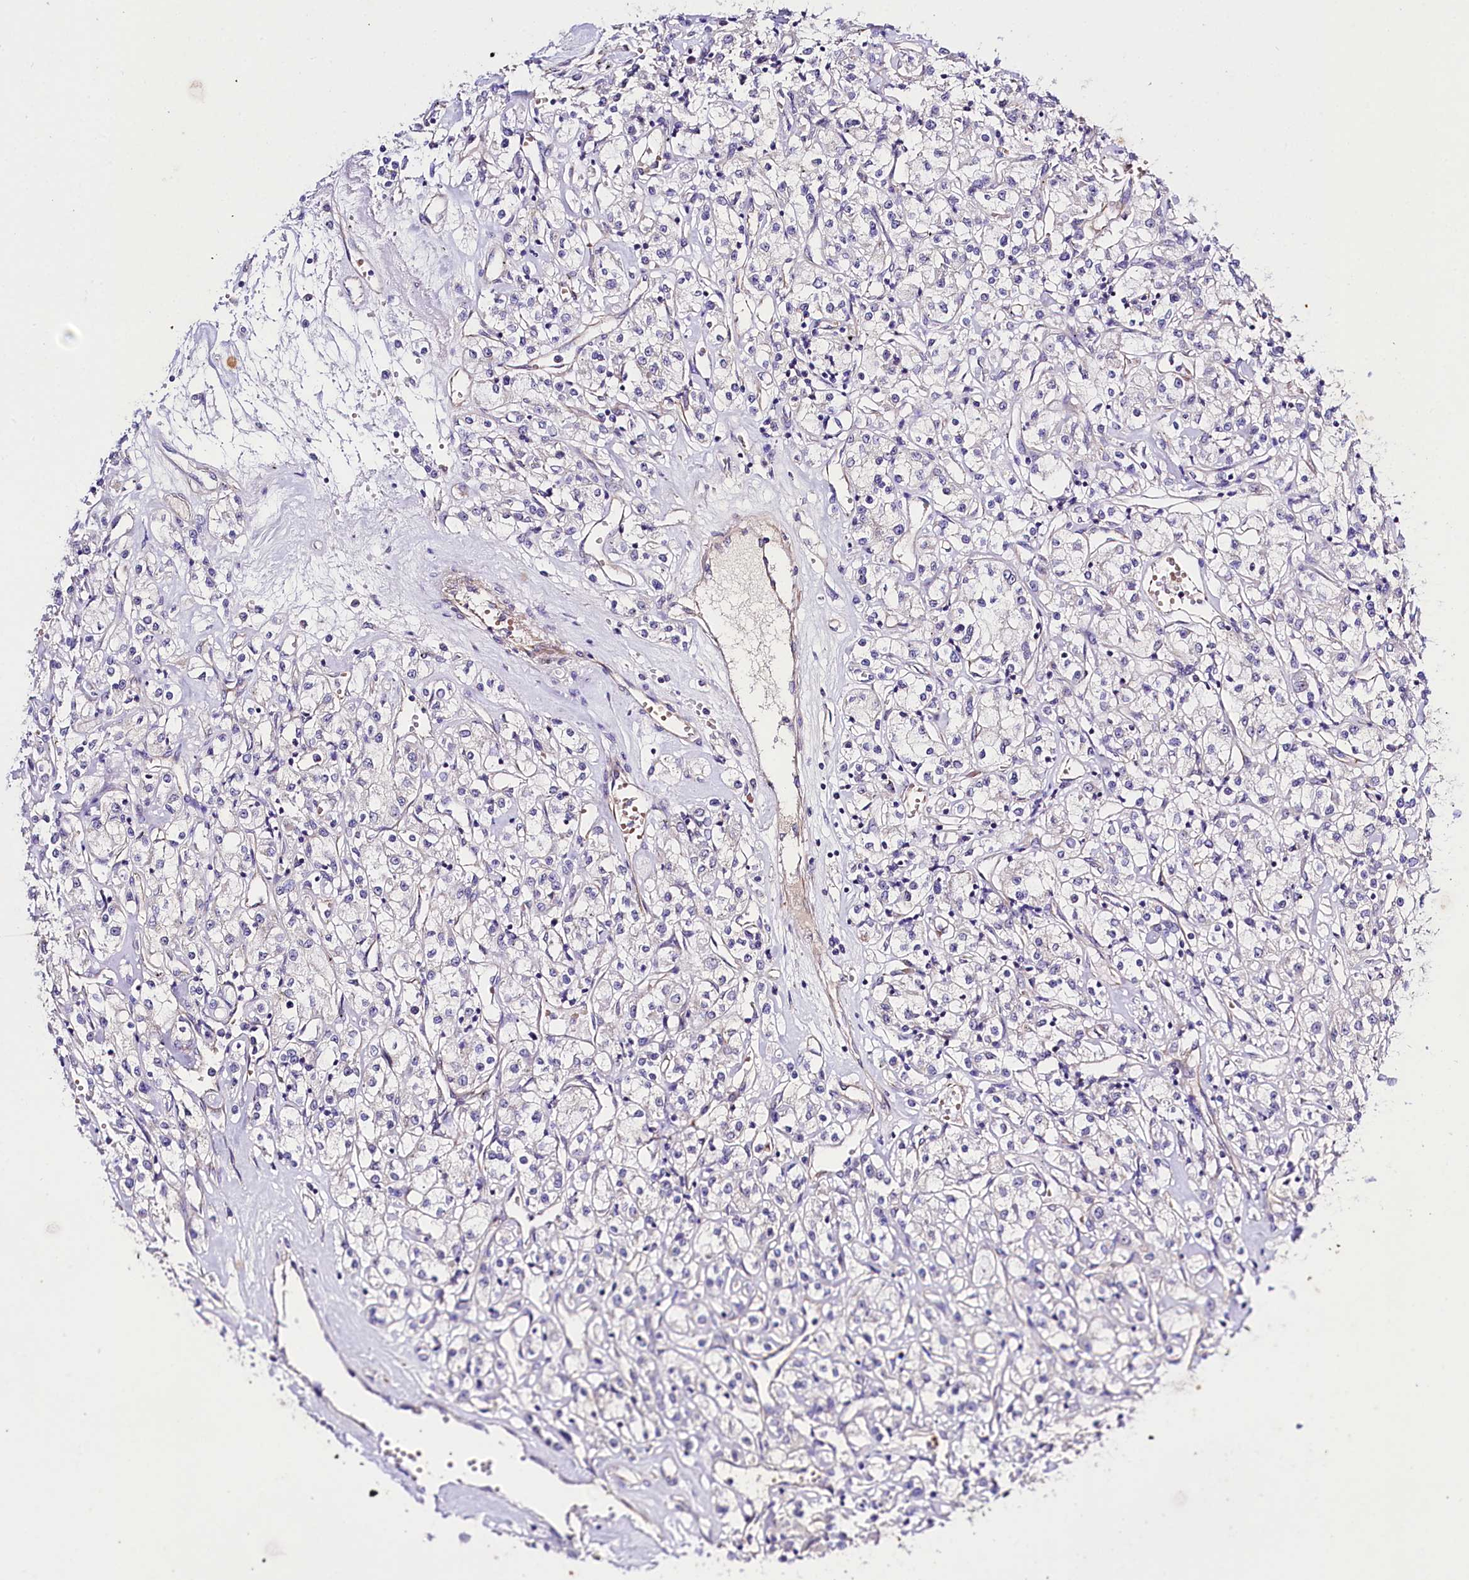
{"staining": {"intensity": "negative", "quantity": "none", "location": "none"}, "tissue": "renal cancer", "cell_type": "Tumor cells", "image_type": "cancer", "snomed": [{"axis": "morphology", "description": "Adenocarcinoma, NOS"}, {"axis": "topography", "description": "Kidney"}], "caption": "Renal cancer was stained to show a protein in brown. There is no significant staining in tumor cells.", "gene": "SLC7A1", "patient": {"sex": "female", "age": 59}}